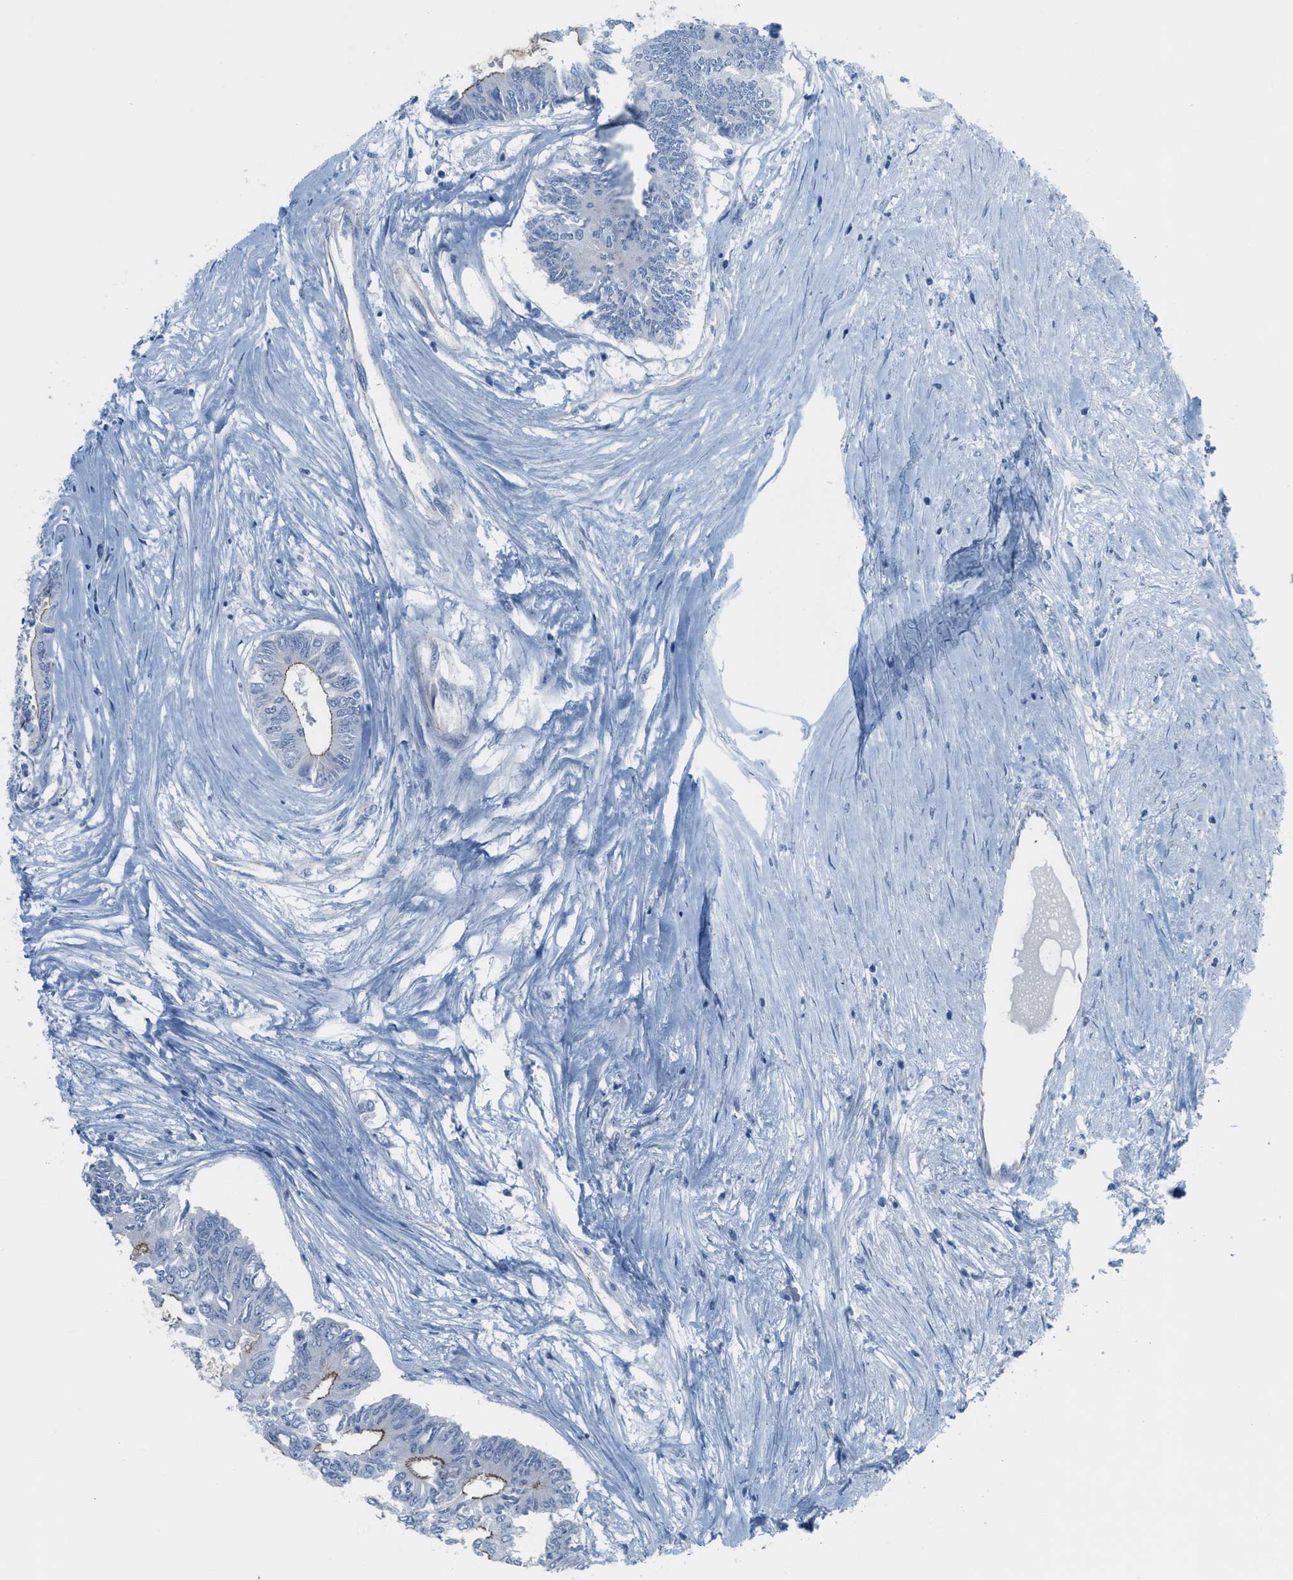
{"staining": {"intensity": "weak", "quantity": "25%-75%", "location": "cytoplasmic/membranous"}, "tissue": "colorectal cancer", "cell_type": "Tumor cells", "image_type": "cancer", "snomed": [{"axis": "morphology", "description": "Adenocarcinoma, NOS"}, {"axis": "topography", "description": "Rectum"}], "caption": "About 25%-75% of tumor cells in adenocarcinoma (colorectal) reveal weak cytoplasmic/membranous protein staining as visualized by brown immunohistochemical staining.", "gene": "CRB3", "patient": {"sex": "male", "age": 63}}